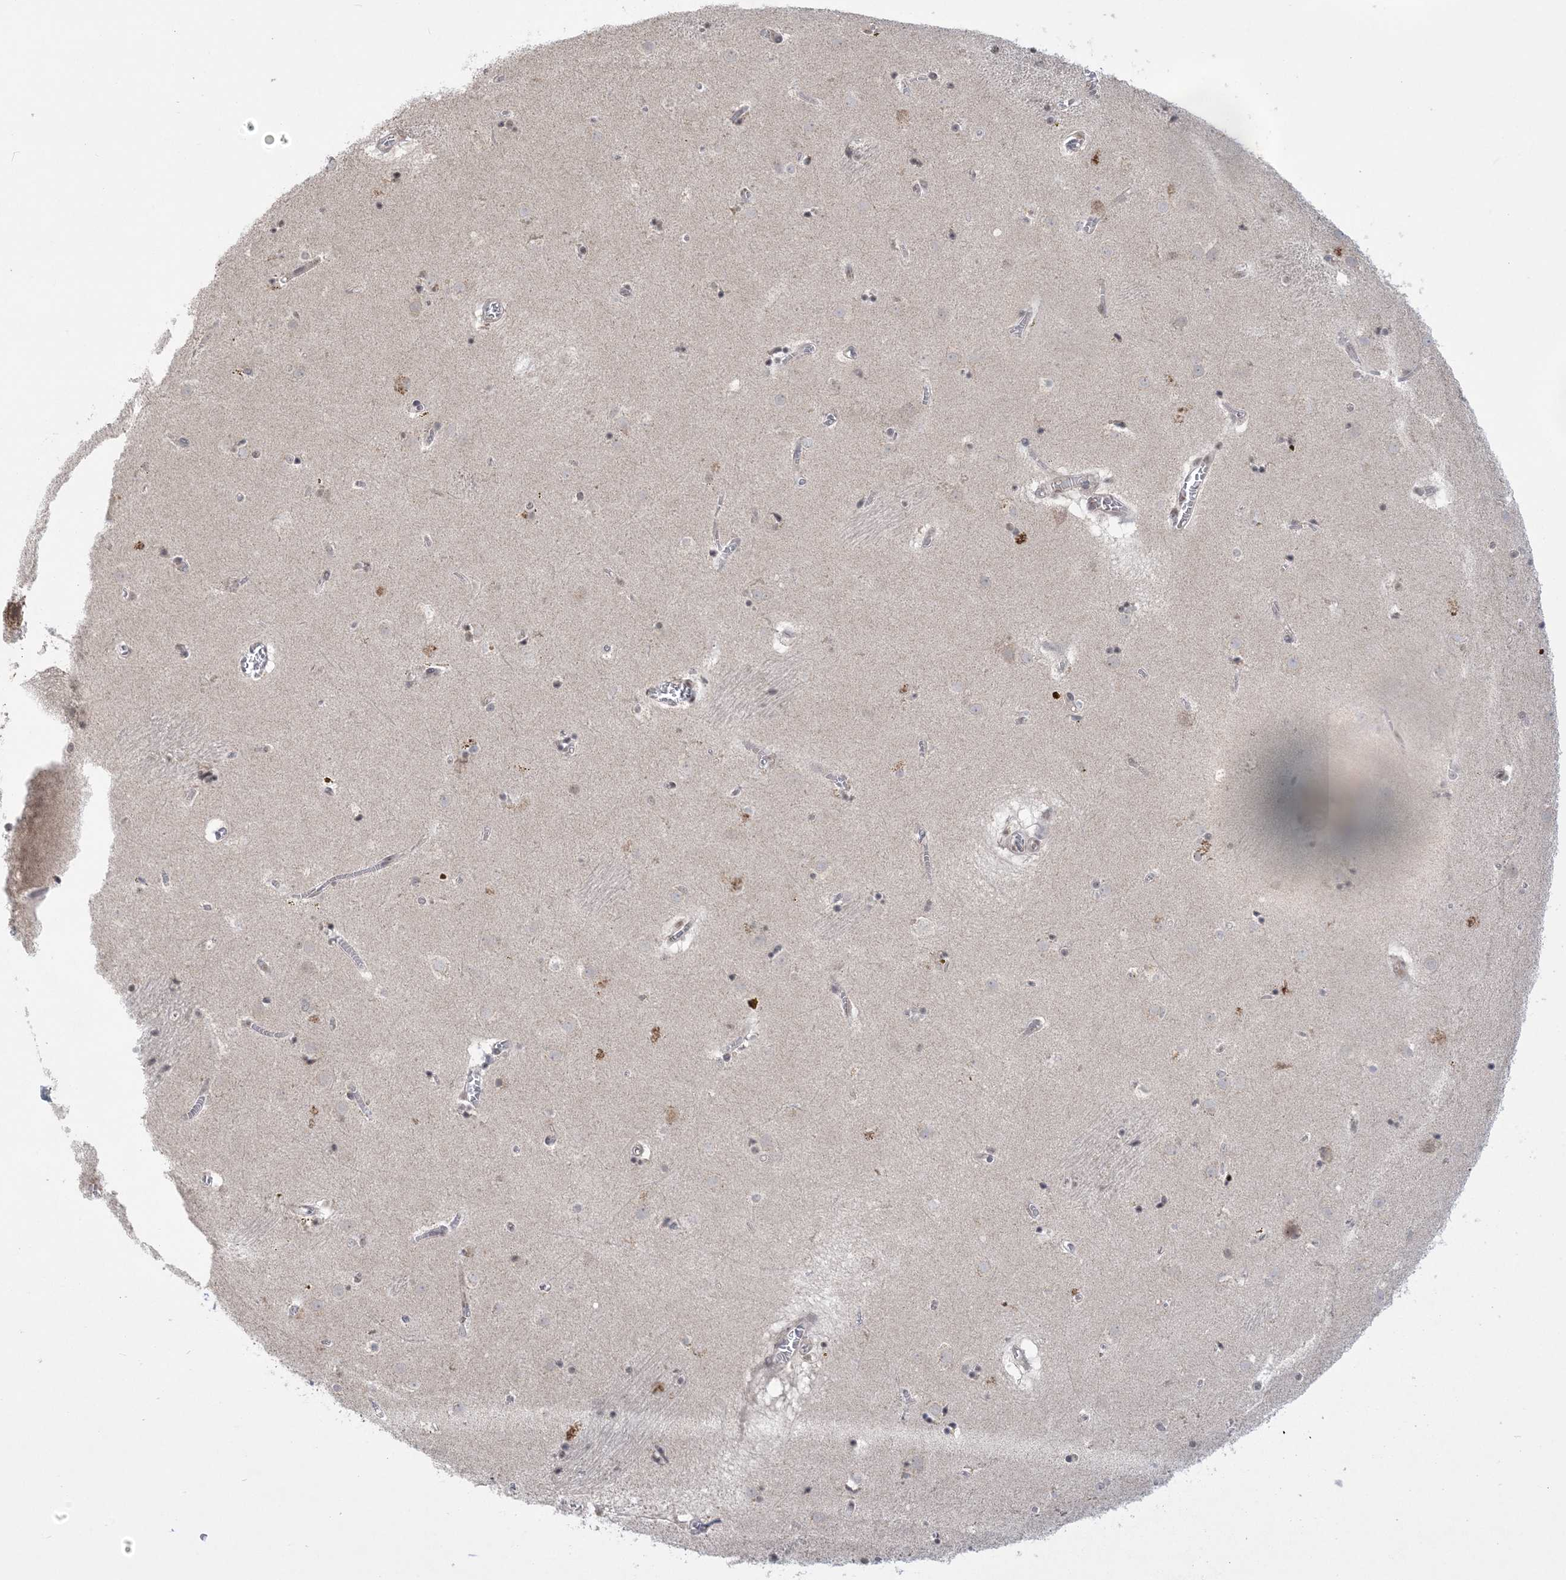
{"staining": {"intensity": "negative", "quantity": "none", "location": "none"}, "tissue": "caudate", "cell_type": "Glial cells", "image_type": "normal", "snomed": [{"axis": "morphology", "description": "Normal tissue, NOS"}, {"axis": "topography", "description": "Lateral ventricle wall"}], "caption": "Immunohistochemistry (IHC) image of benign caudate: caudate stained with DAB demonstrates no significant protein positivity in glial cells.", "gene": "TRMT10C", "patient": {"sex": "male", "age": 70}}